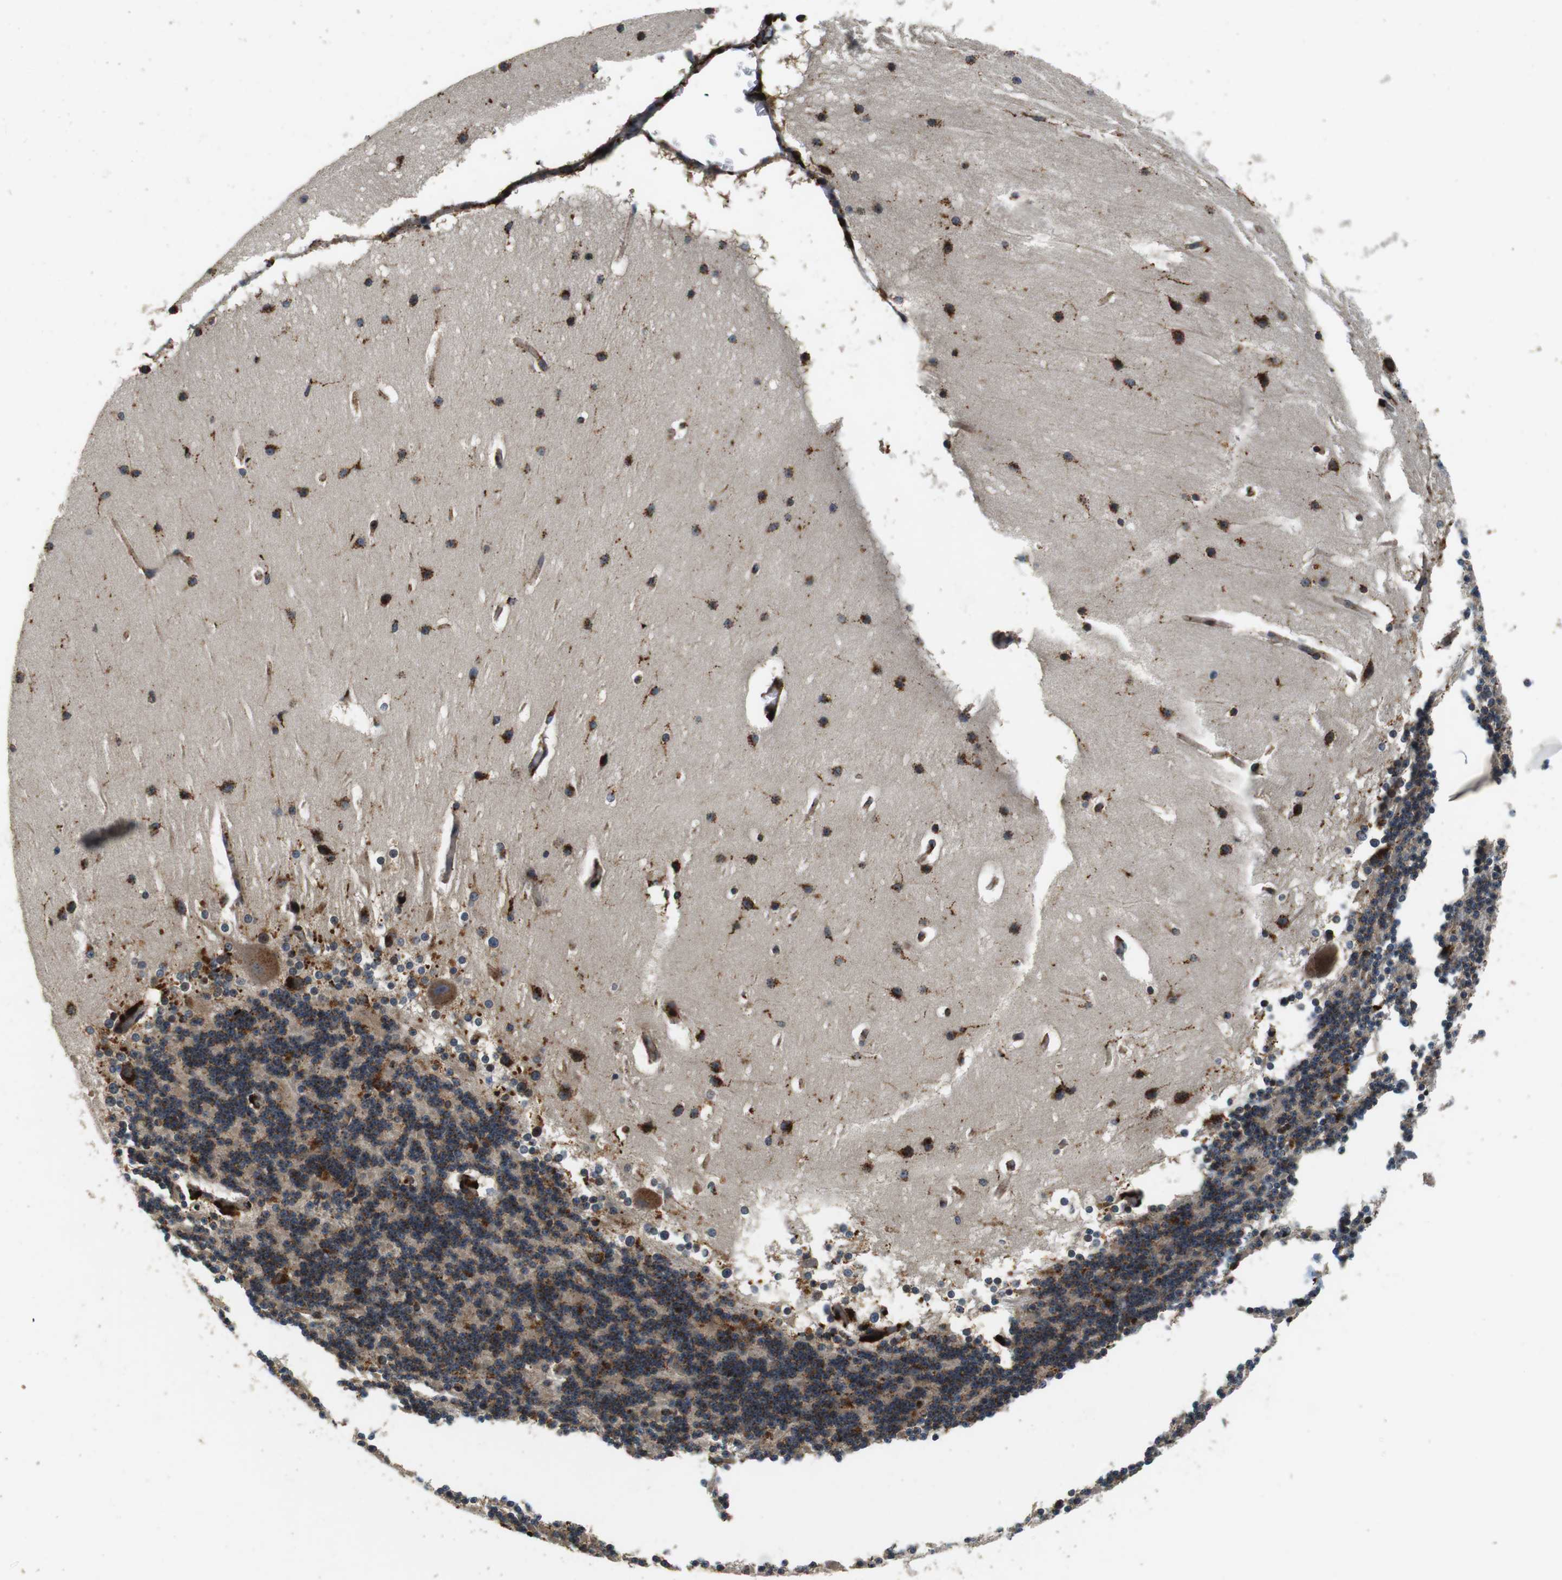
{"staining": {"intensity": "moderate", "quantity": "25%-75%", "location": "cytoplasmic/membranous,nuclear"}, "tissue": "cerebellum", "cell_type": "Cells in granular layer", "image_type": "normal", "snomed": [{"axis": "morphology", "description": "Normal tissue, NOS"}, {"axis": "topography", "description": "Cerebellum"}], "caption": "About 25%-75% of cells in granular layer in benign cerebellum demonstrate moderate cytoplasmic/membranous,nuclear protein expression as visualized by brown immunohistochemical staining.", "gene": "TXNRD1", "patient": {"sex": "female", "age": 19}}